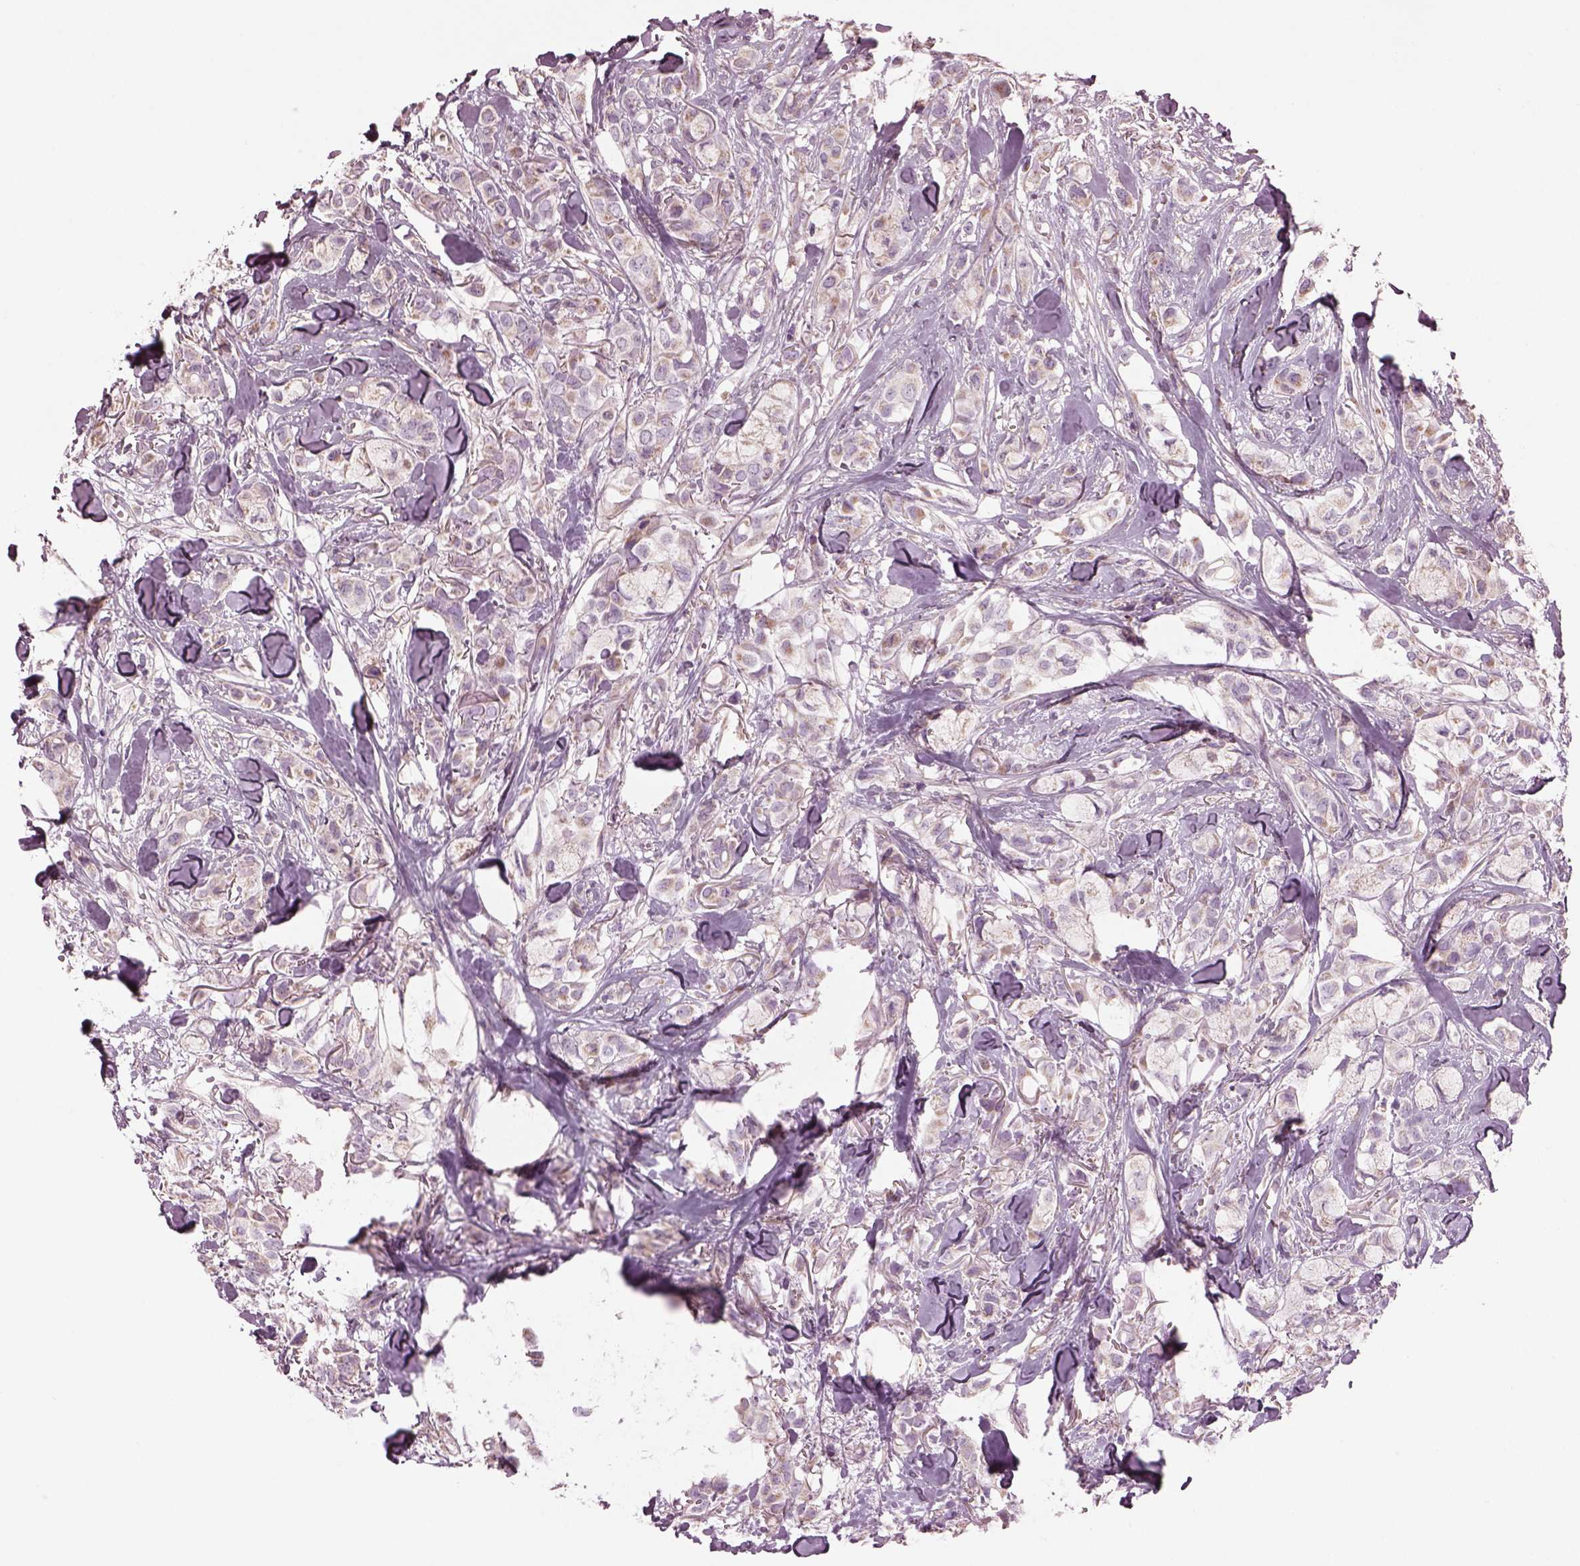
{"staining": {"intensity": "weak", "quantity": "25%-75%", "location": "cytoplasmic/membranous"}, "tissue": "breast cancer", "cell_type": "Tumor cells", "image_type": "cancer", "snomed": [{"axis": "morphology", "description": "Duct carcinoma"}, {"axis": "topography", "description": "Breast"}], "caption": "Immunohistochemistry (IHC) micrograph of neoplastic tissue: infiltrating ductal carcinoma (breast) stained using immunohistochemistry shows low levels of weak protein expression localized specifically in the cytoplasmic/membranous of tumor cells, appearing as a cytoplasmic/membranous brown color.", "gene": "SPATA7", "patient": {"sex": "female", "age": 85}}